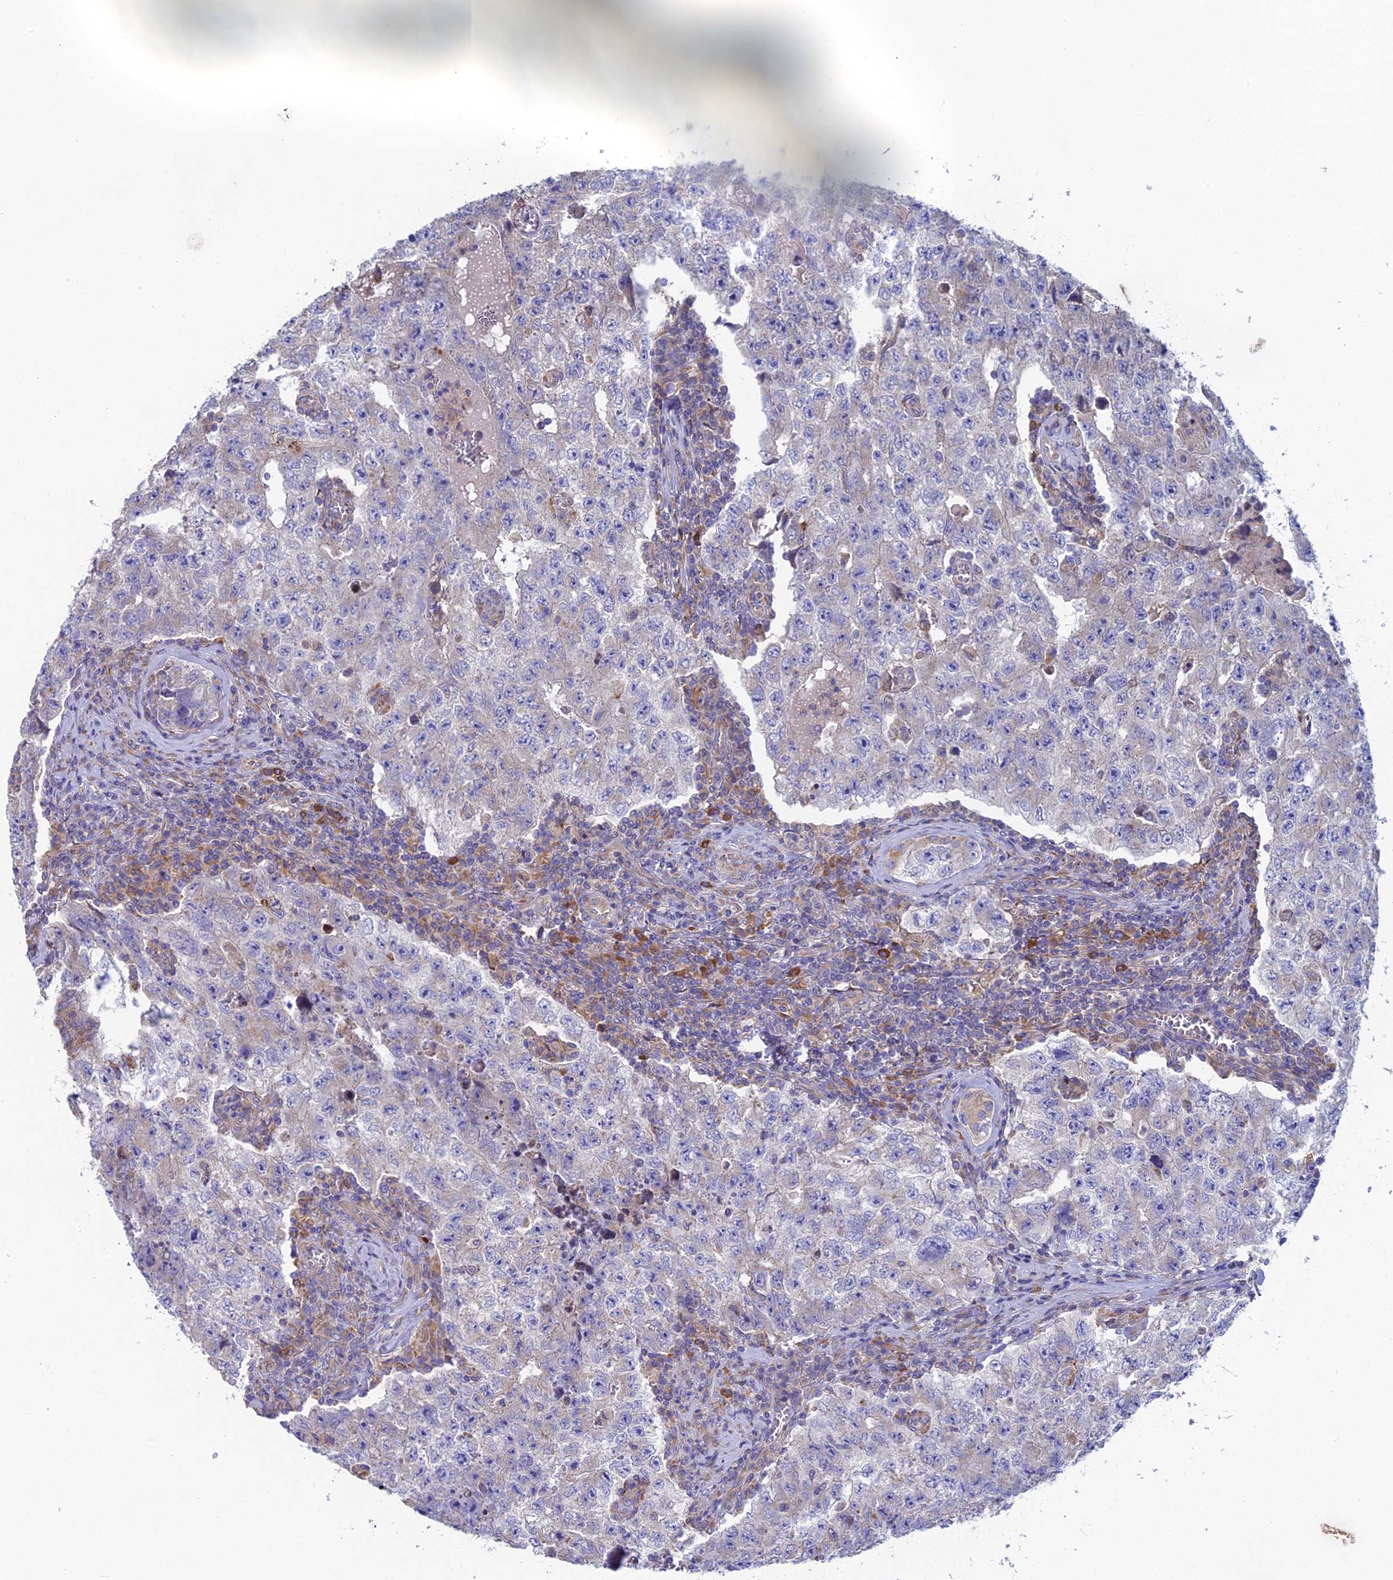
{"staining": {"intensity": "negative", "quantity": "none", "location": "none"}, "tissue": "testis cancer", "cell_type": "Tumor cells", "image_type": "cancer", "snomed": [{"axis": "morphology", "description": "Carcinoma, Embryonal, NOS"}, {"axis": "topography", "description": "Testis"}], "caption": "High magnification brightfield microscopy of testis cancer stained with DAB (3,3'-diaminobenzidine) (brown) and counterstained with hematoxylin (blue): tumor cells show no significant positivity.", "gene": "CLCN3", "patient": {"sex": "male", "age": 17}}